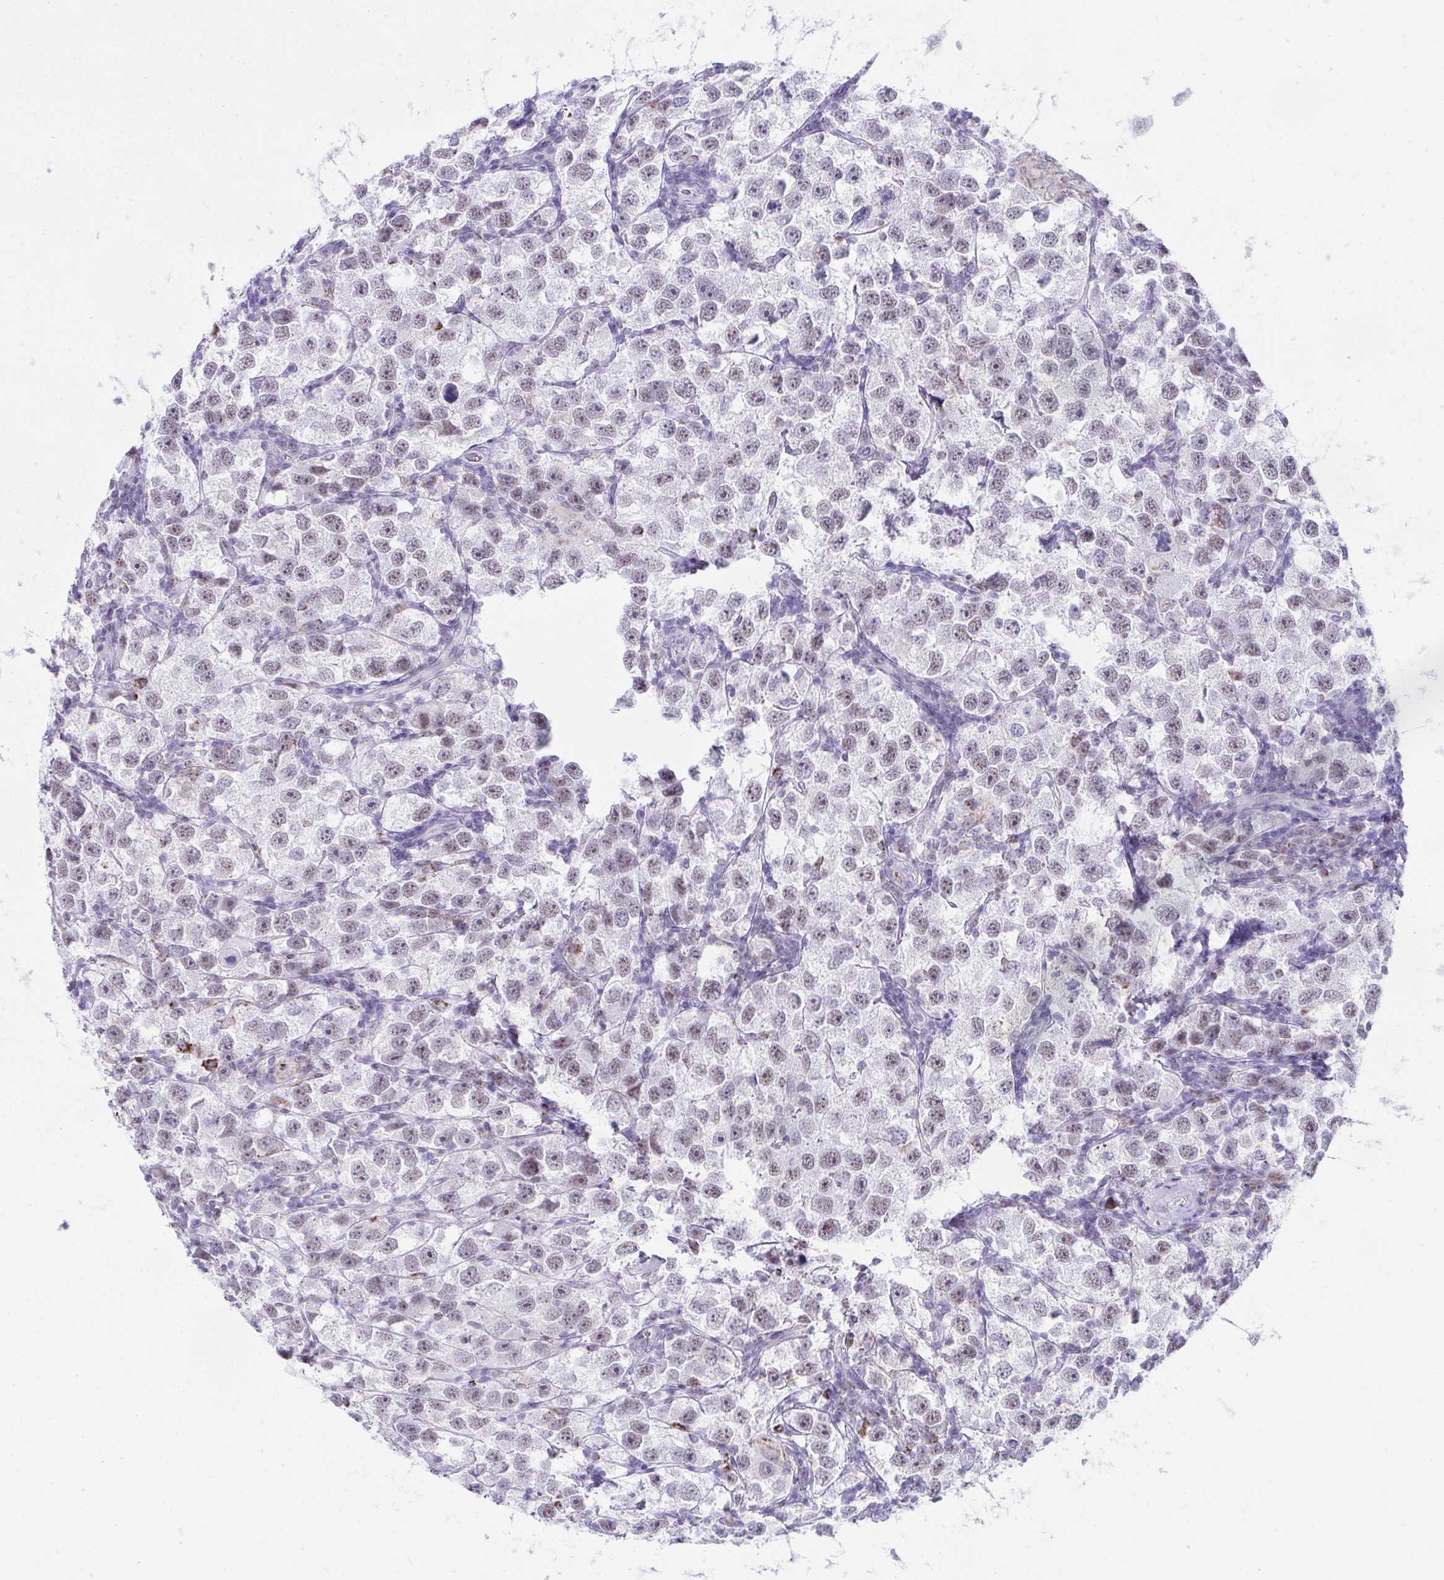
{"staining": {"intensity": "weak", "quantity": "25%-75%", "location": "nuclear"}, "tissue": "testis cancer", "cell_type": "Tumor cells", "image_type": "cancer", "snomed": [{"axis": "morphology", "description": "Seminoma, NOS"}, {"axis": "topography", "description": "Testis"}], "caption": "A low amount of weak nuclear positivity is seen in approximately 25%-75% of tumor cells in testis cancer (seminoma) tissue.", "gene": "PLA2G12B", "patient": {"sex": "male", "age": 26}}